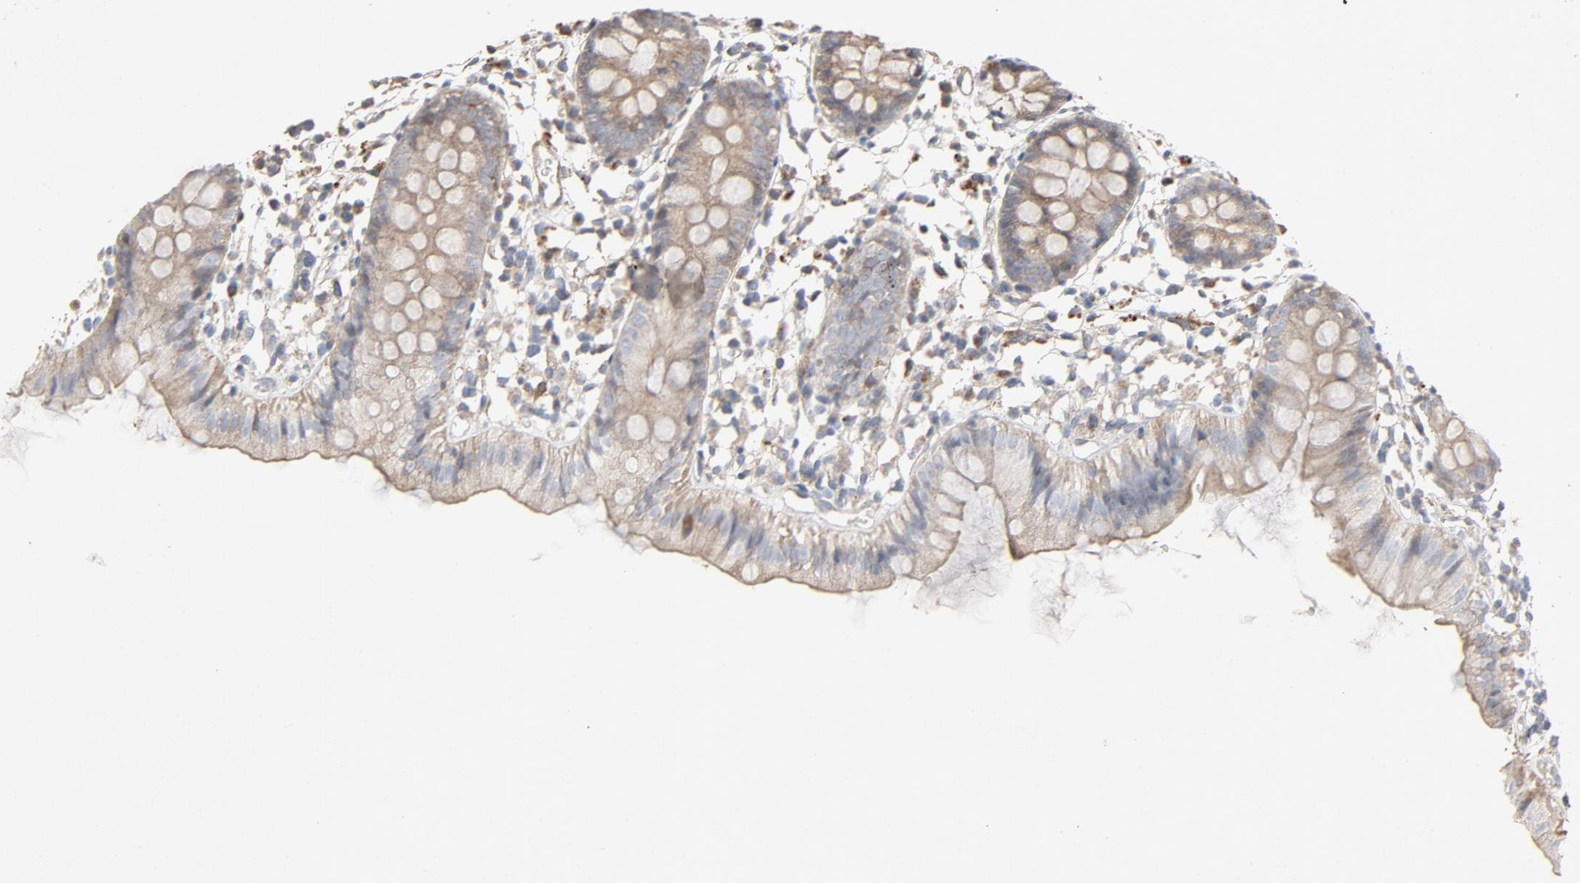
{"staining": {"intensity": "negative", "quantity": "none", "location": "none"}, "tissue": "colon", "cell_type": "Endothelial cells", "image_type": "normal", "snomed": [{"axis": "morphology", "description": "Normal tissue, NOS"}, {"axis": "topography", "description": "Colon"}], "caption": "IHC micrograph of benign colon stained for a protein (brown), which demonstrates no staining in endothelial cells. The staining is performed using DAB (3,3'-diaminobenzidine) brown chromogen with nuclei counter-stained in using hematoxylin.", "gene": "CDK6", "patient": {"sex": "male", "age": 14}}